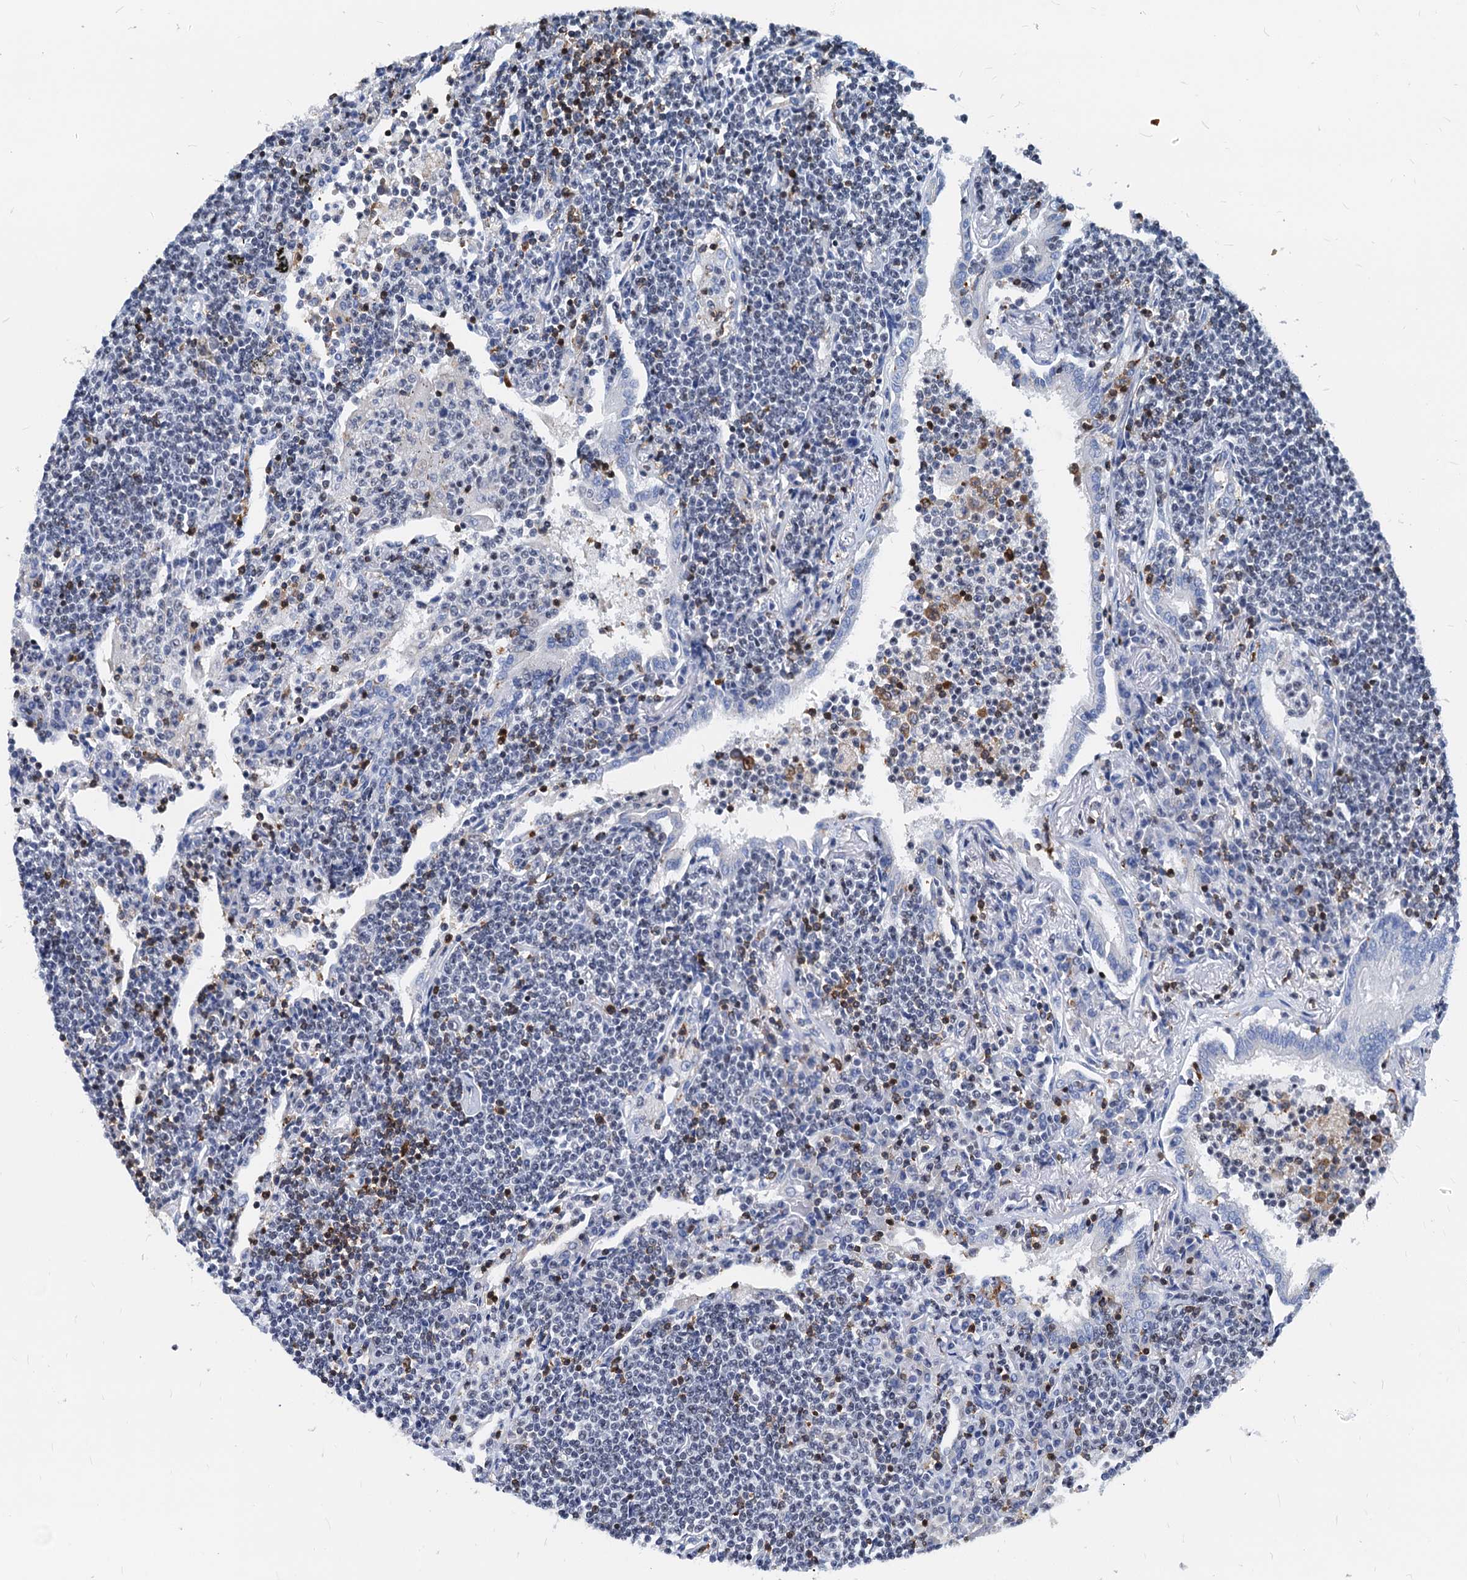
{"staining": {"intensity": "negative", "quantity": "none", "location": "none"}, "tissue": "lymphoma", "cell_type": "Tumor cells", "image_type": "cancer", "snomed": [{"axis": "morphology", "description": "Malignant lymphoma, non-Hodgkin's type, Low grade"}, {"axis": "topography", "description": "Lung"}], "caption": "The histopathology image reveals no staining of tumor cells in lymphoma.", "gene": "LCP2", "patient": {"sex": "female", "age": 71}}